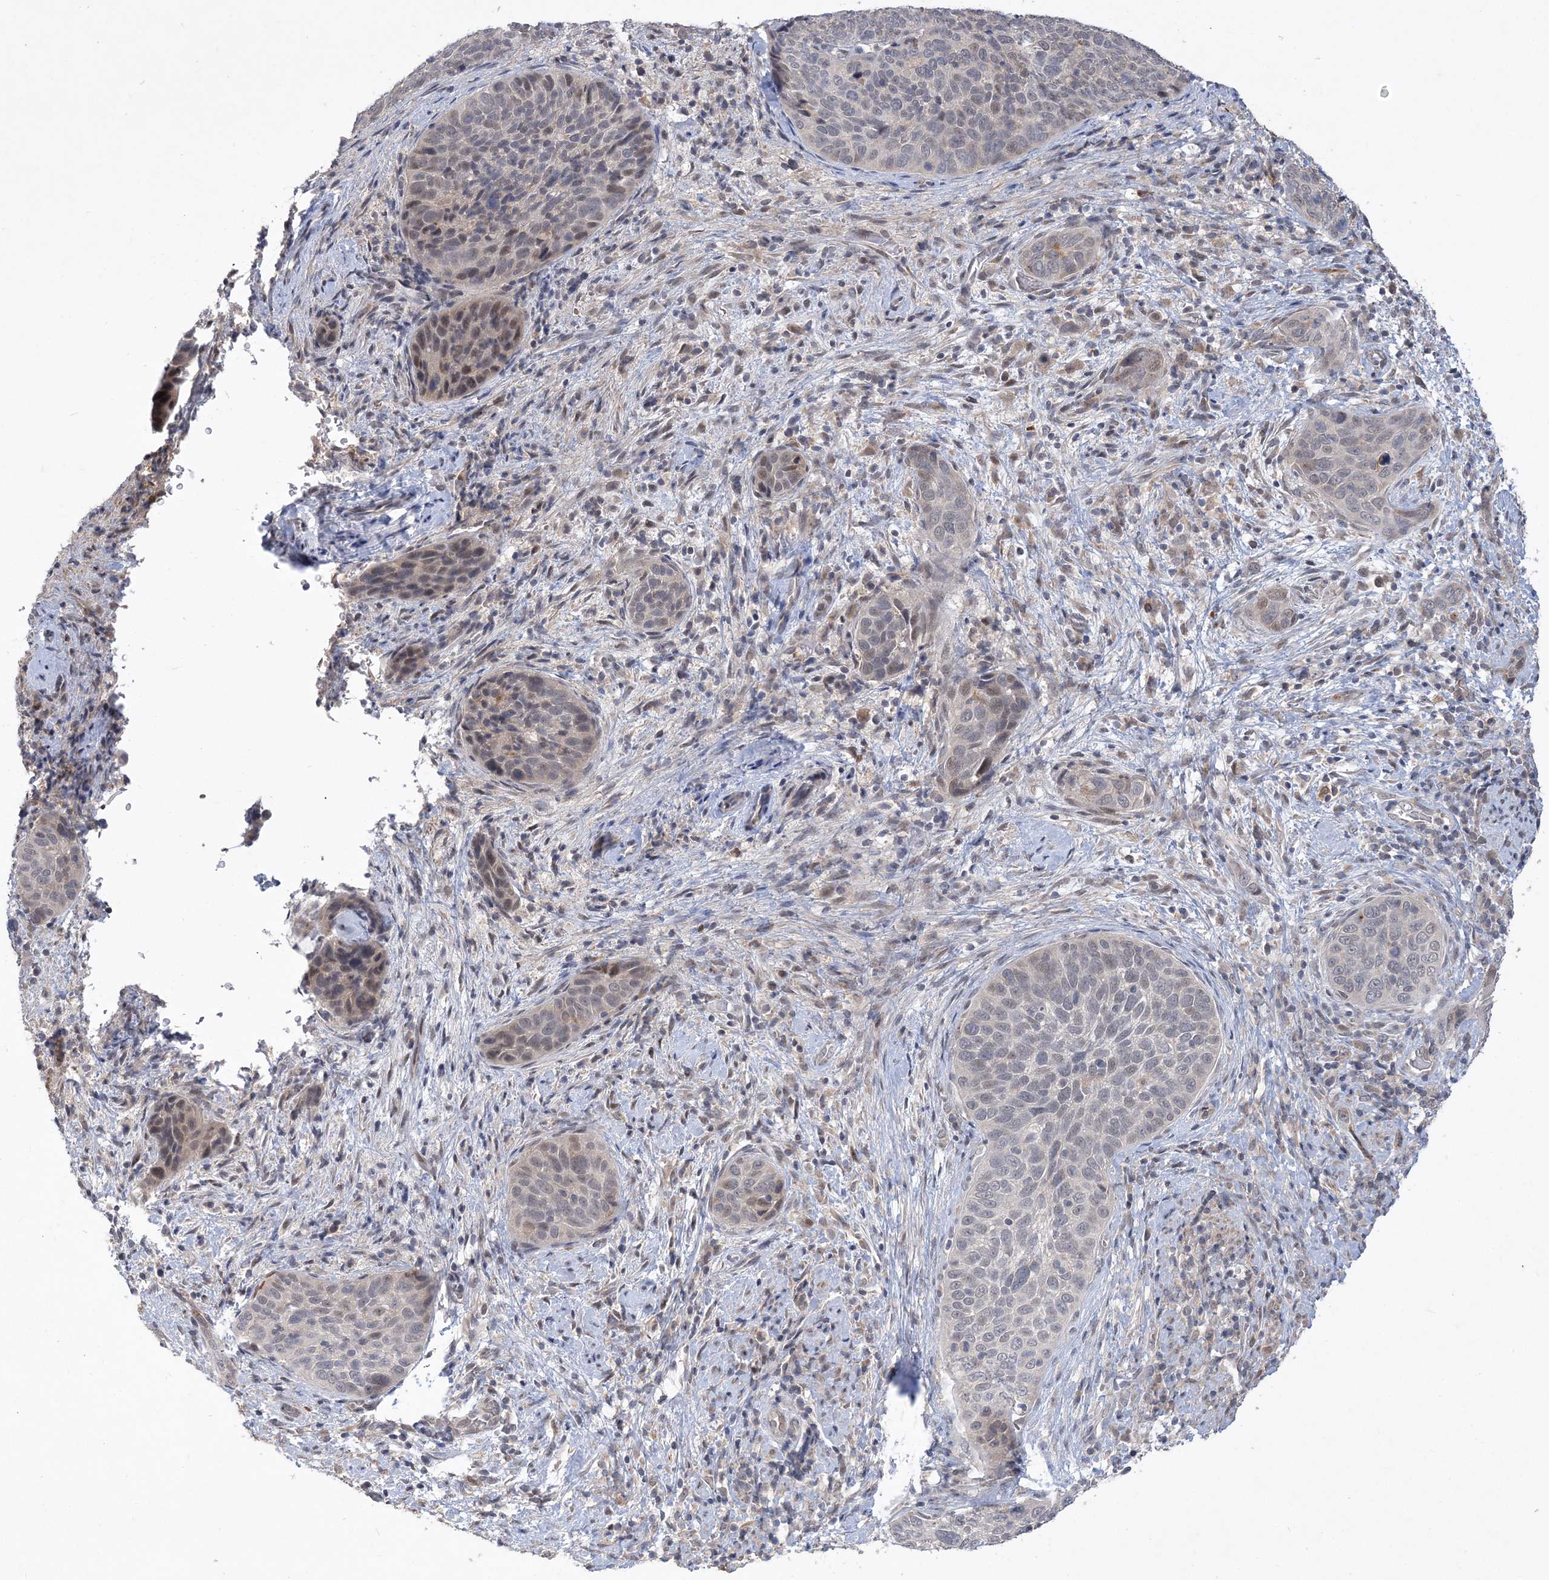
{"staining": {"intensity": "weak", "quantity": "<25%", "location": "nuclear"}, "tissue": "cervical cancer", "cell_type": "Tumor cells", "image_type": "cancer", "snomed": [{"axis": "morphology", "description": "Squamous cell carcinoma, NOS"}, {"axis": "topography", "description": "Cervix"}], "caption": "Cervical cancer (squamous cell carcinoma) was stained to show a protein in brown. There is no significant staining in tumor cells. (Immunohistochemistry (ihc), brightfield microscopy, high magnification).", "gene": "TSPEAR", "patient": {"sex": "female", "age": 60}}